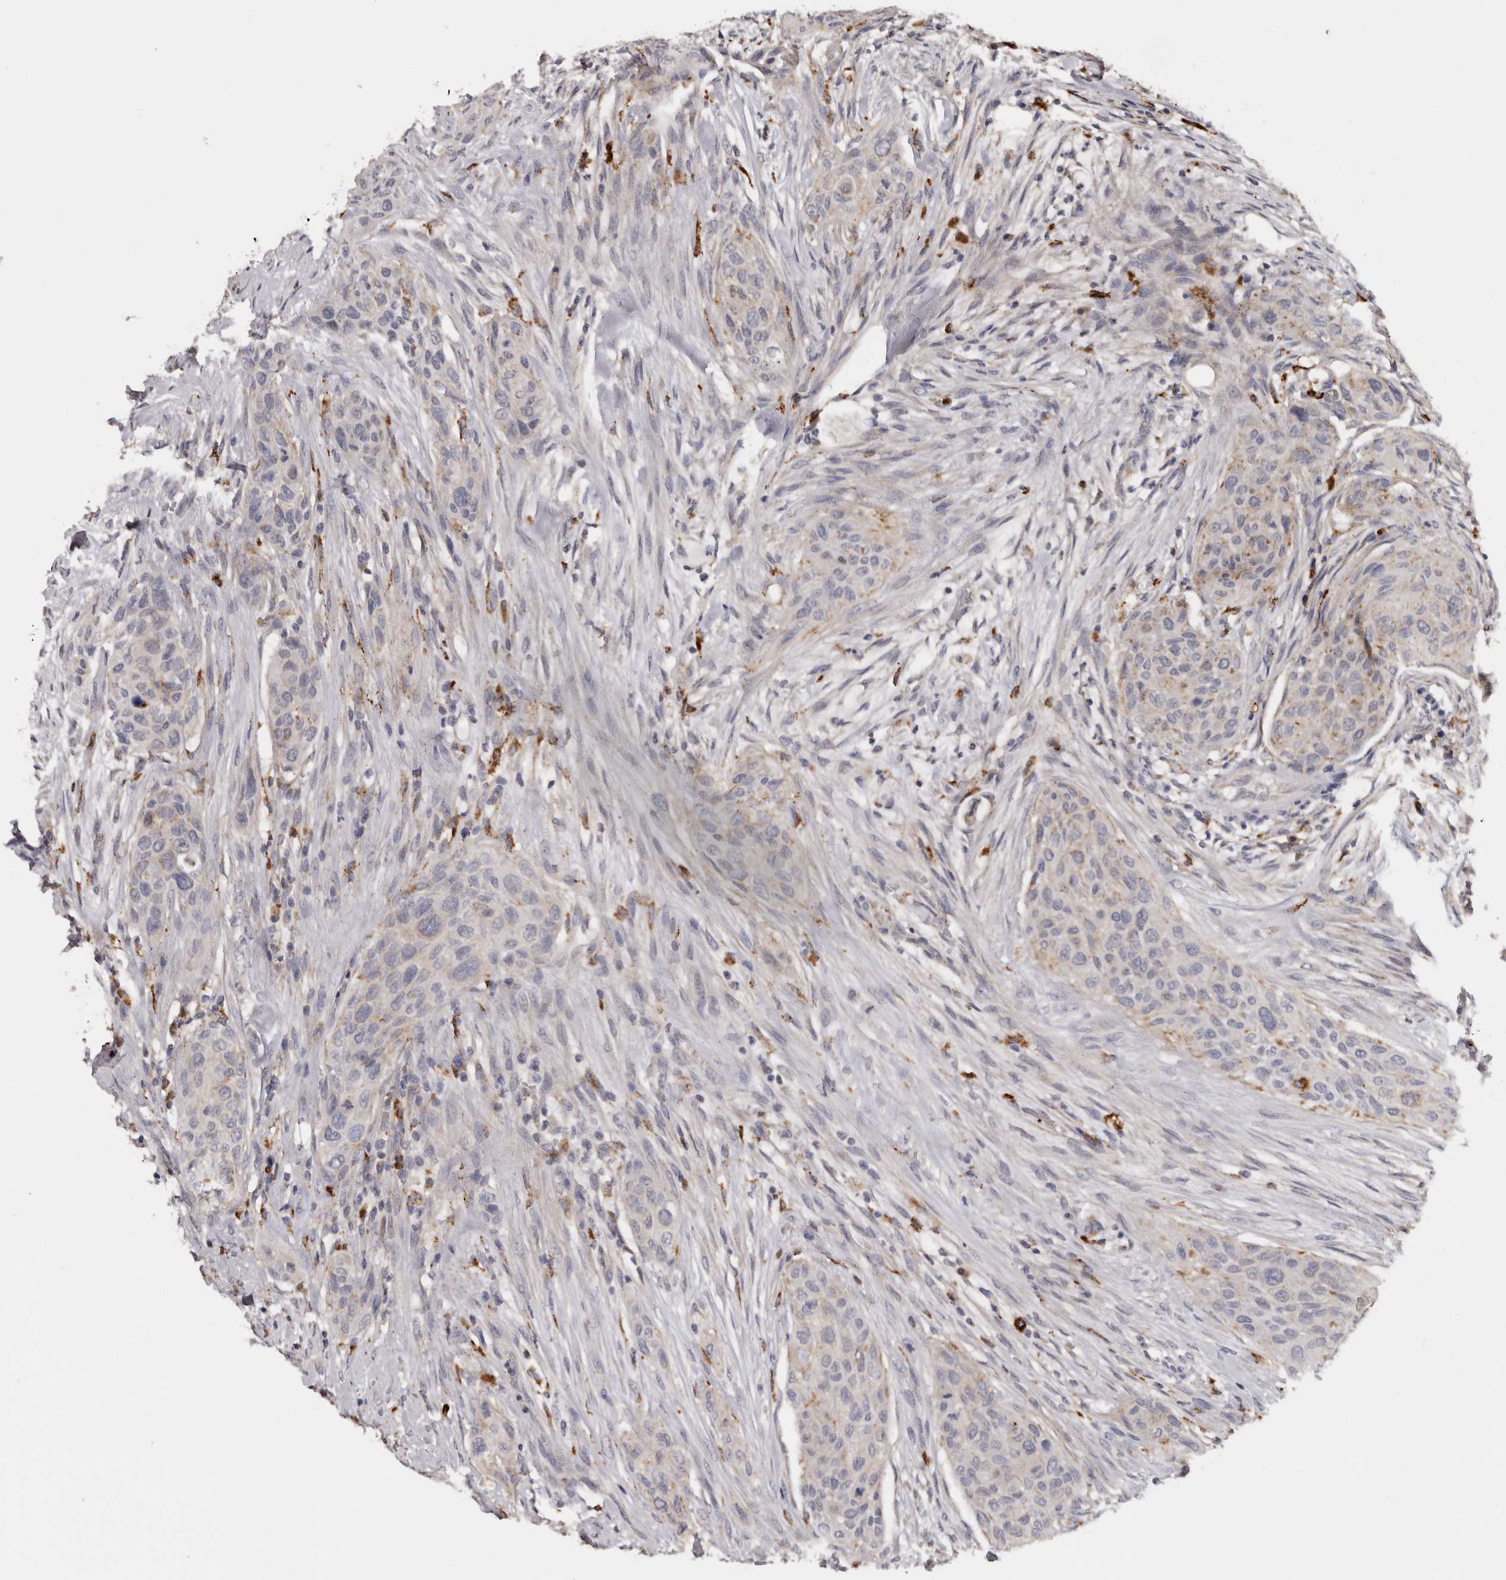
{"staining": {"intensity": "negative", "quantity": "none", "location": "none"}, "tissue": "urothelial cancer", "cell_type": "Tumor cells", "image_type": "cancer", "snomed": [{"axis": "morphology", "description": "Urothelial carcinoma, High grade"}, {"axis": "topography", "description": "Urinary bladder"}], "caption": "The immunohistochemistry micrograph has no significant expression in tumor cells of high-grade urothelial carcinoma tissue. (DAB immunohistochemistry visualized using brightfield microscopy, high magnification).", "gene": "DAP", "patient": {"sex": "male", "age": 35}}